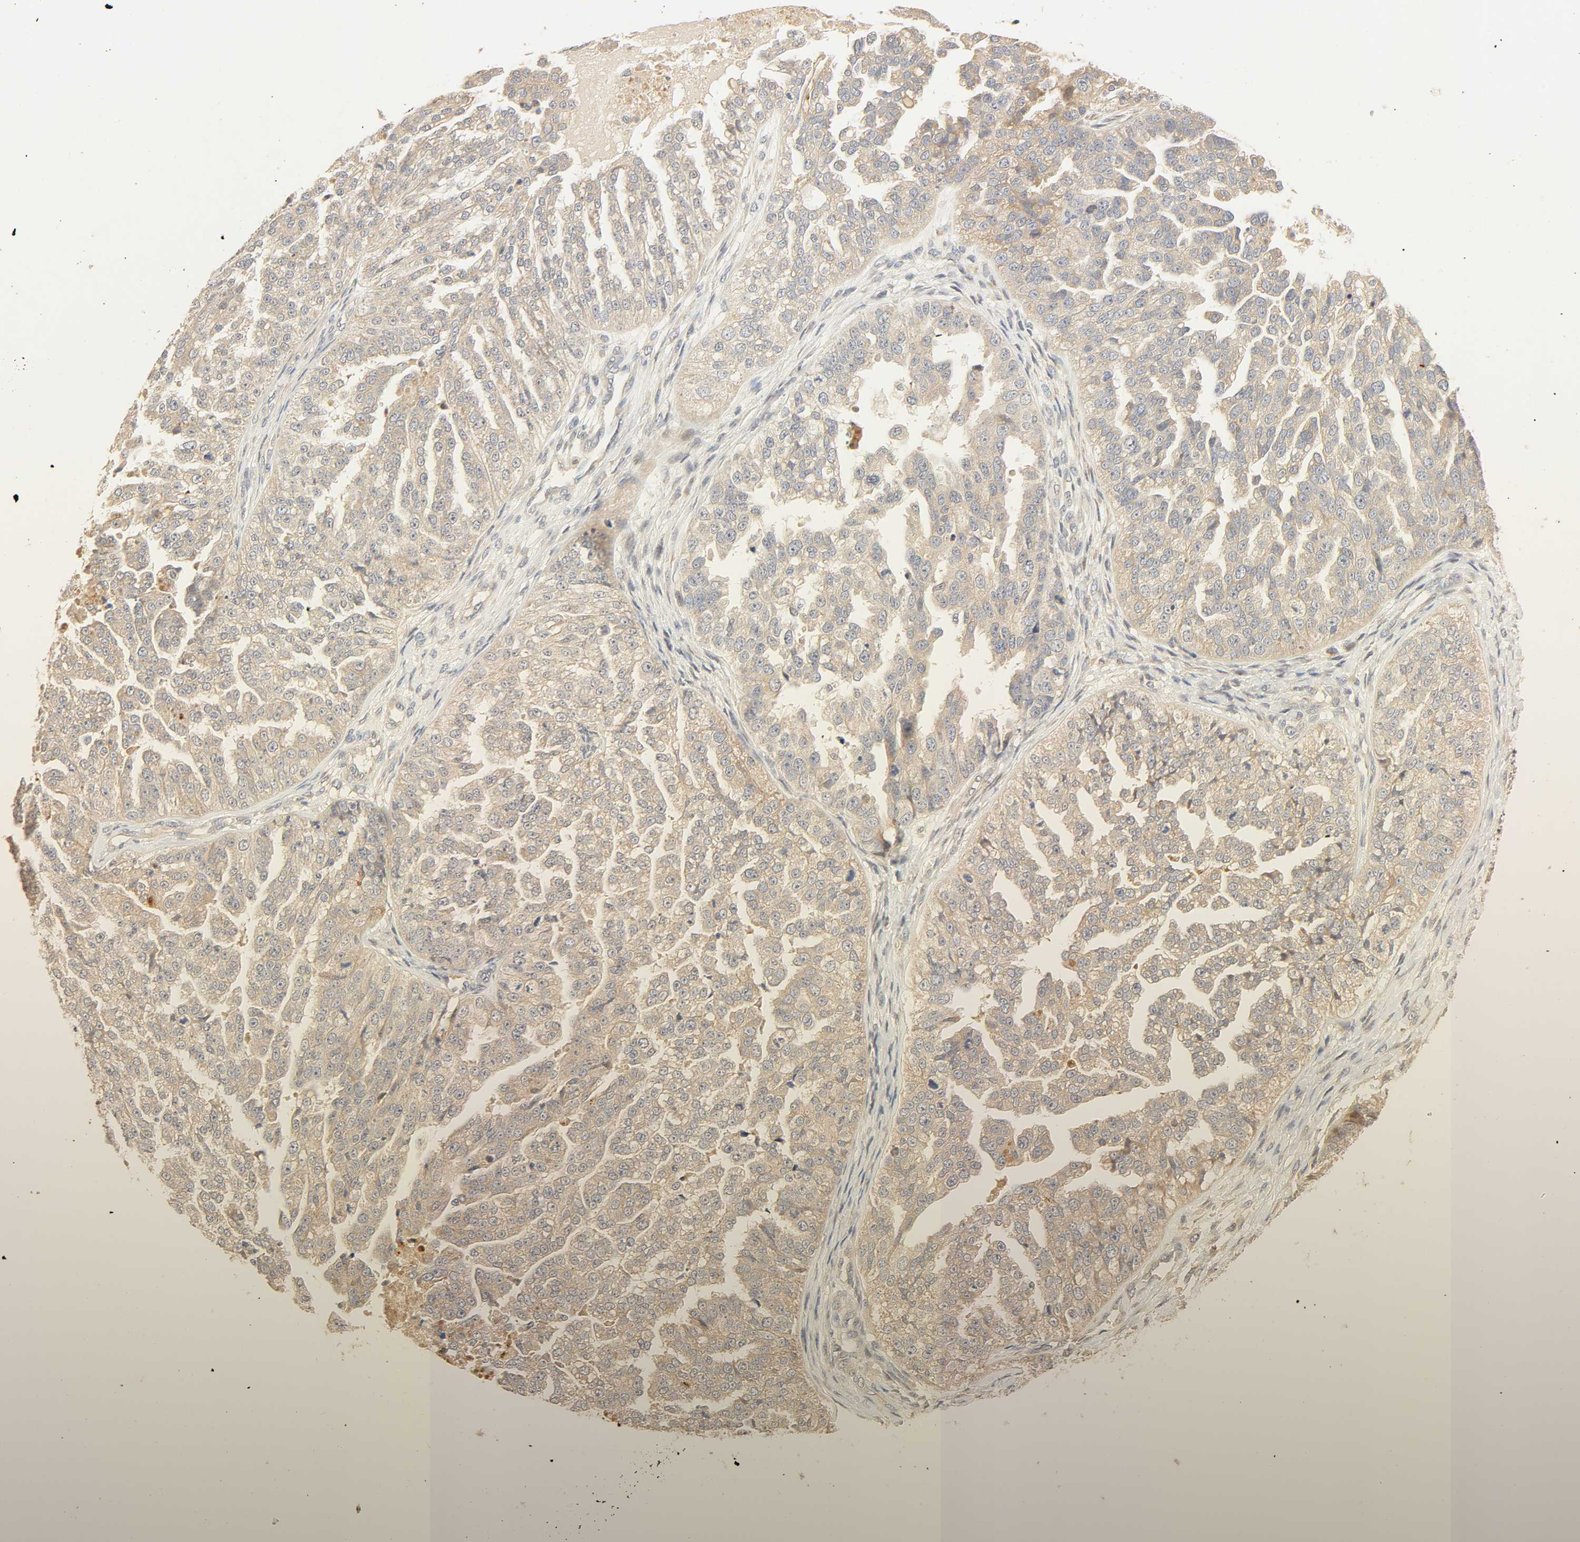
{"staining": {"intensity": "weak", "quantity": "25%-75%", "location": "cytoplasmic/membranous"}, "tissue": "ovarian cancer", "cell_type": "Tumor cells", "image_type": "cancer", "snomed": [{"axis": "morphology", "description": "Cystadenocarcinoma, serous, NOS"}, {"axis": "topography", "description": "Ovary"}], "caption": "Ovarian cancer (serous cystadenocarcinoma) stained with immunohistochemistry shows weak cytoplasmic/membranous positivity in approximately 25%-75% of tumor cells. Nuclei are stained in blue.", "gene": "CACNA1G", "patient": {"sex": "female", "age": 58}}